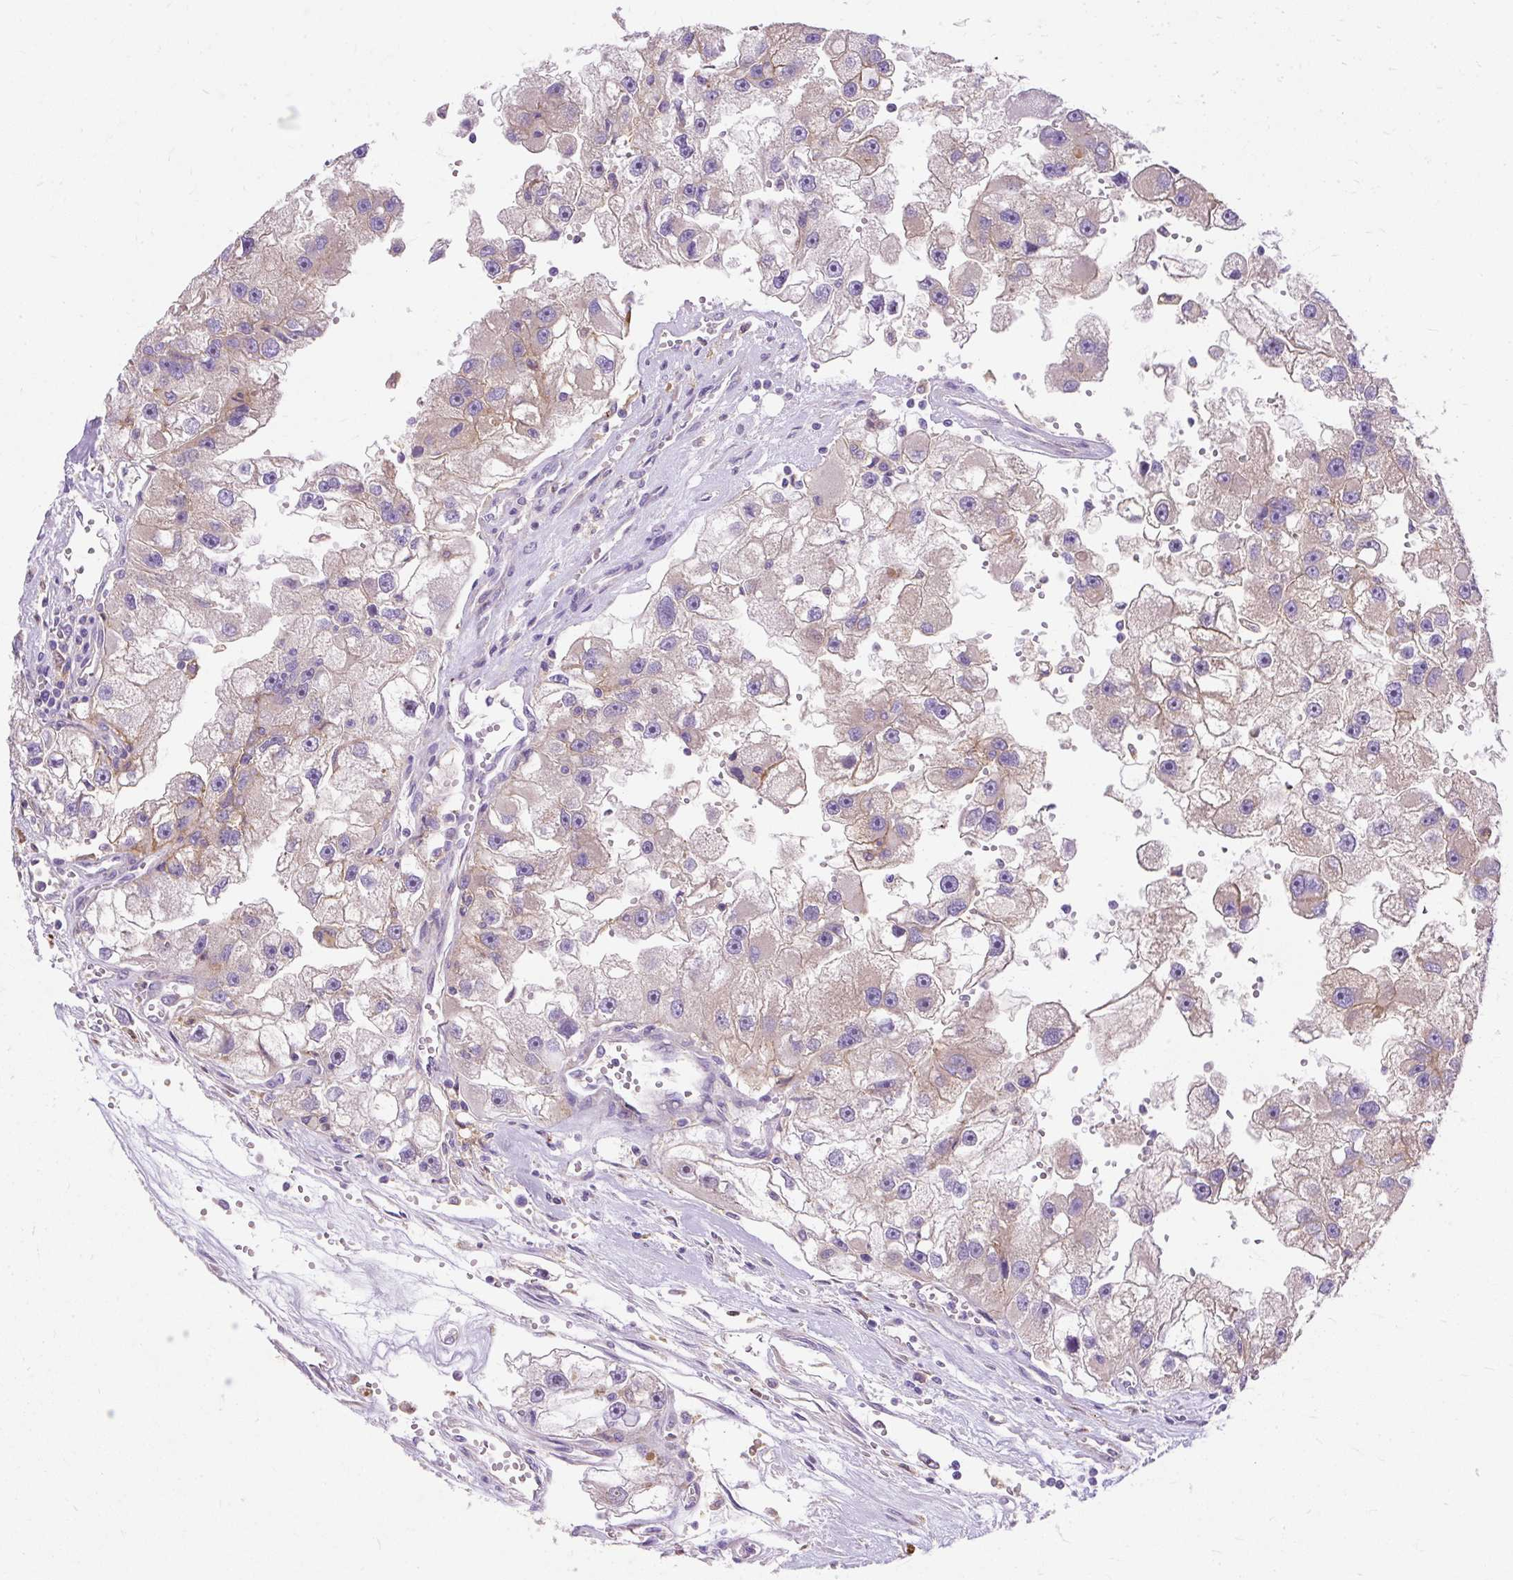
{"staining": {"intensity": "moderate", "quantity": "<25%", "location": "cytoplasmic/membranous"}, "tissue": "renal cancer", "cell_type": "Tumor cells", "image_type": "cancer", "snomed": [{"axis": "morphology", "description": "Adenocarcinoma, NOS"}, {"axis": "topography", "description": "Kidney"}], "caption": "Protein positivity by IHC shows moderate cytoplasmic/membranous staining in approximately <25% of tumor cells in renal cancer.", "gene": "OR4K15", "patient": {"sex": "male", "age": 63}}